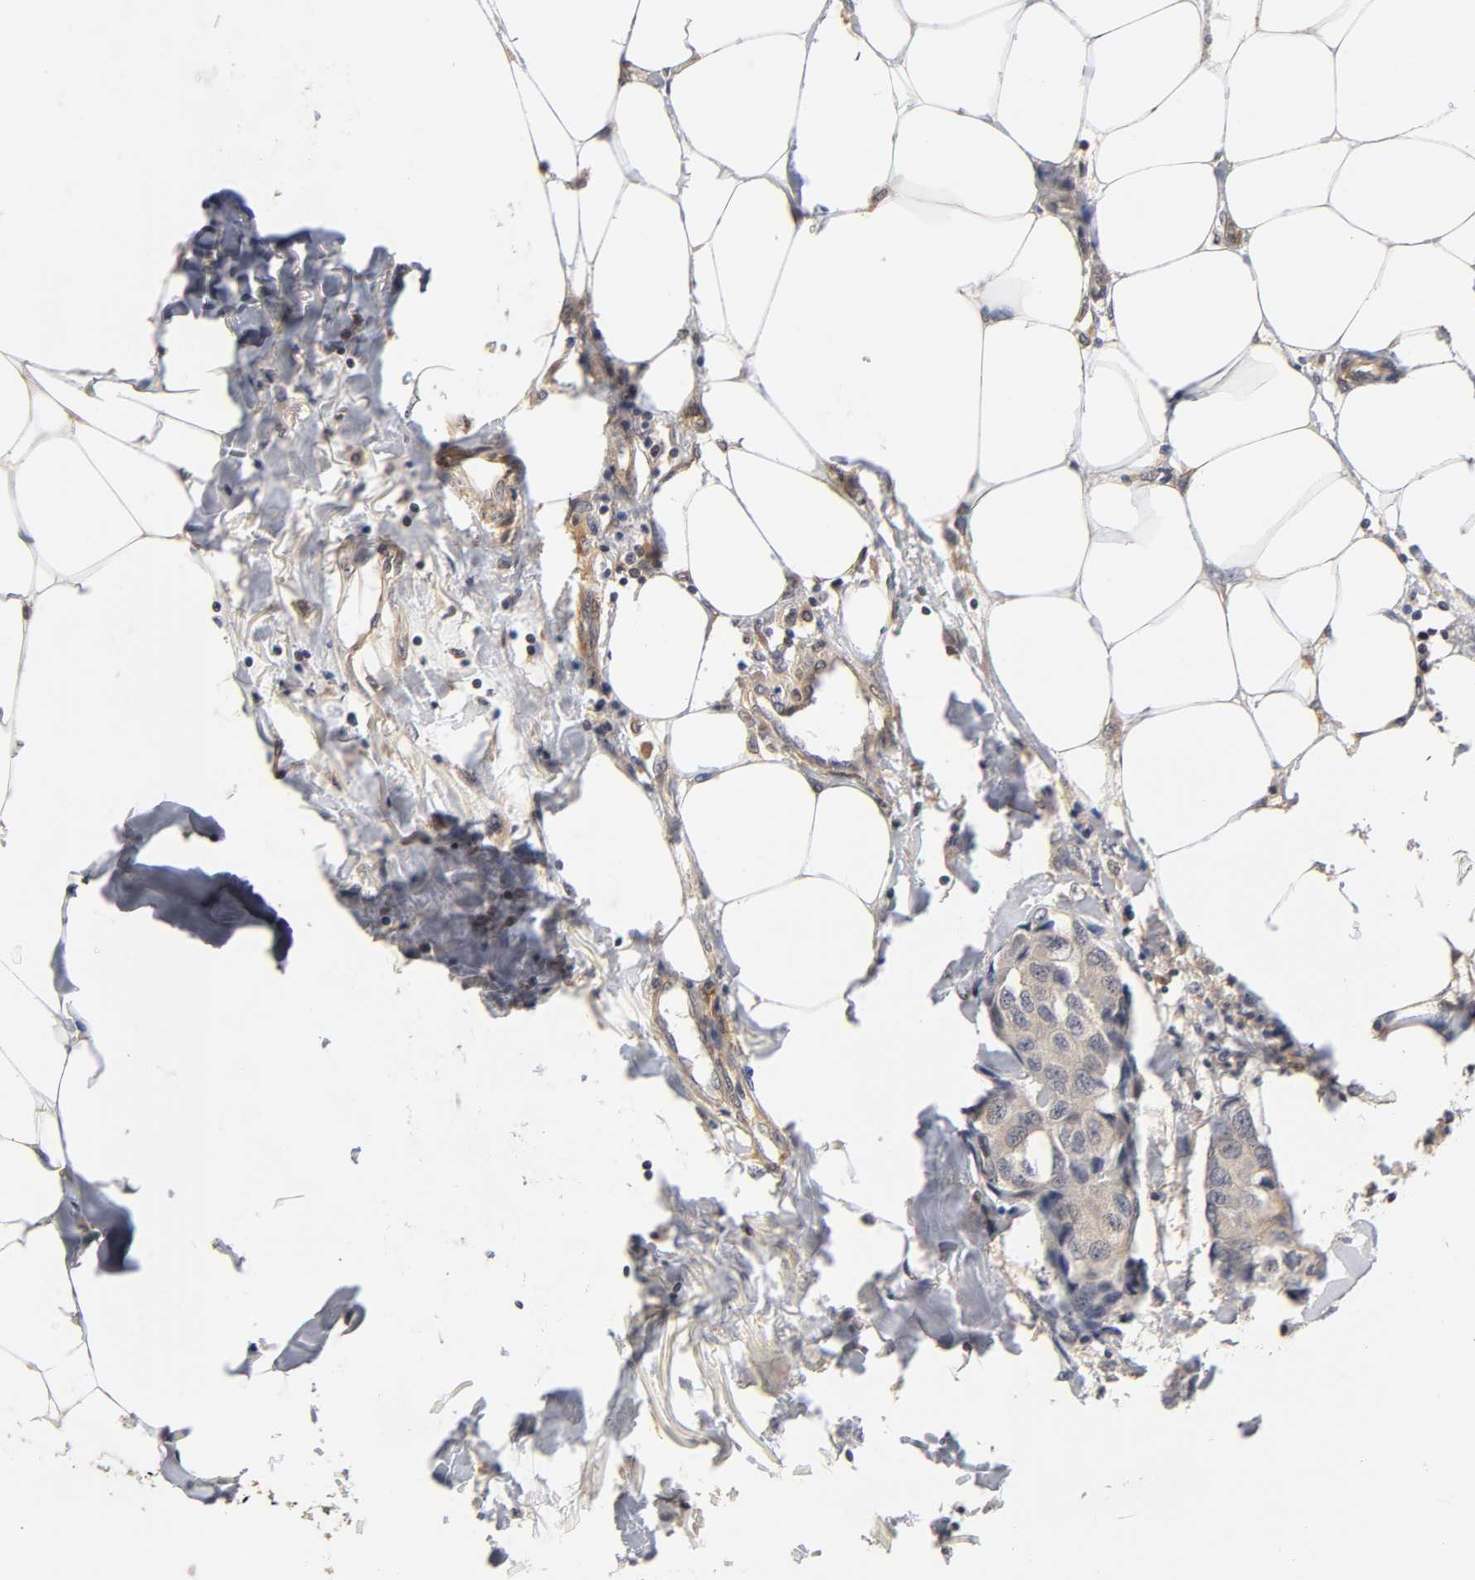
{"staining": {"intensity": "weak", "quantity": ">75%", "location": "cytoplasmic/membranous"}, "tissue": "breast cancer", "cell_type": "Tumor cells", "image_type": "cancer", "snomed": [{"axis": "morphology", "description": "Duct carcinoma"}, {"axis": "topography", "description": "Breast"}], "caption": "Immunohistochemical staining of human infiltrating ductal carcinoma (breast) exhibits low levels of weak cytoplasmic/membranous staining in about >75% of tumor cells.", "gene": "PDE5A", "patient": {"sex": "female", "age": 80}}